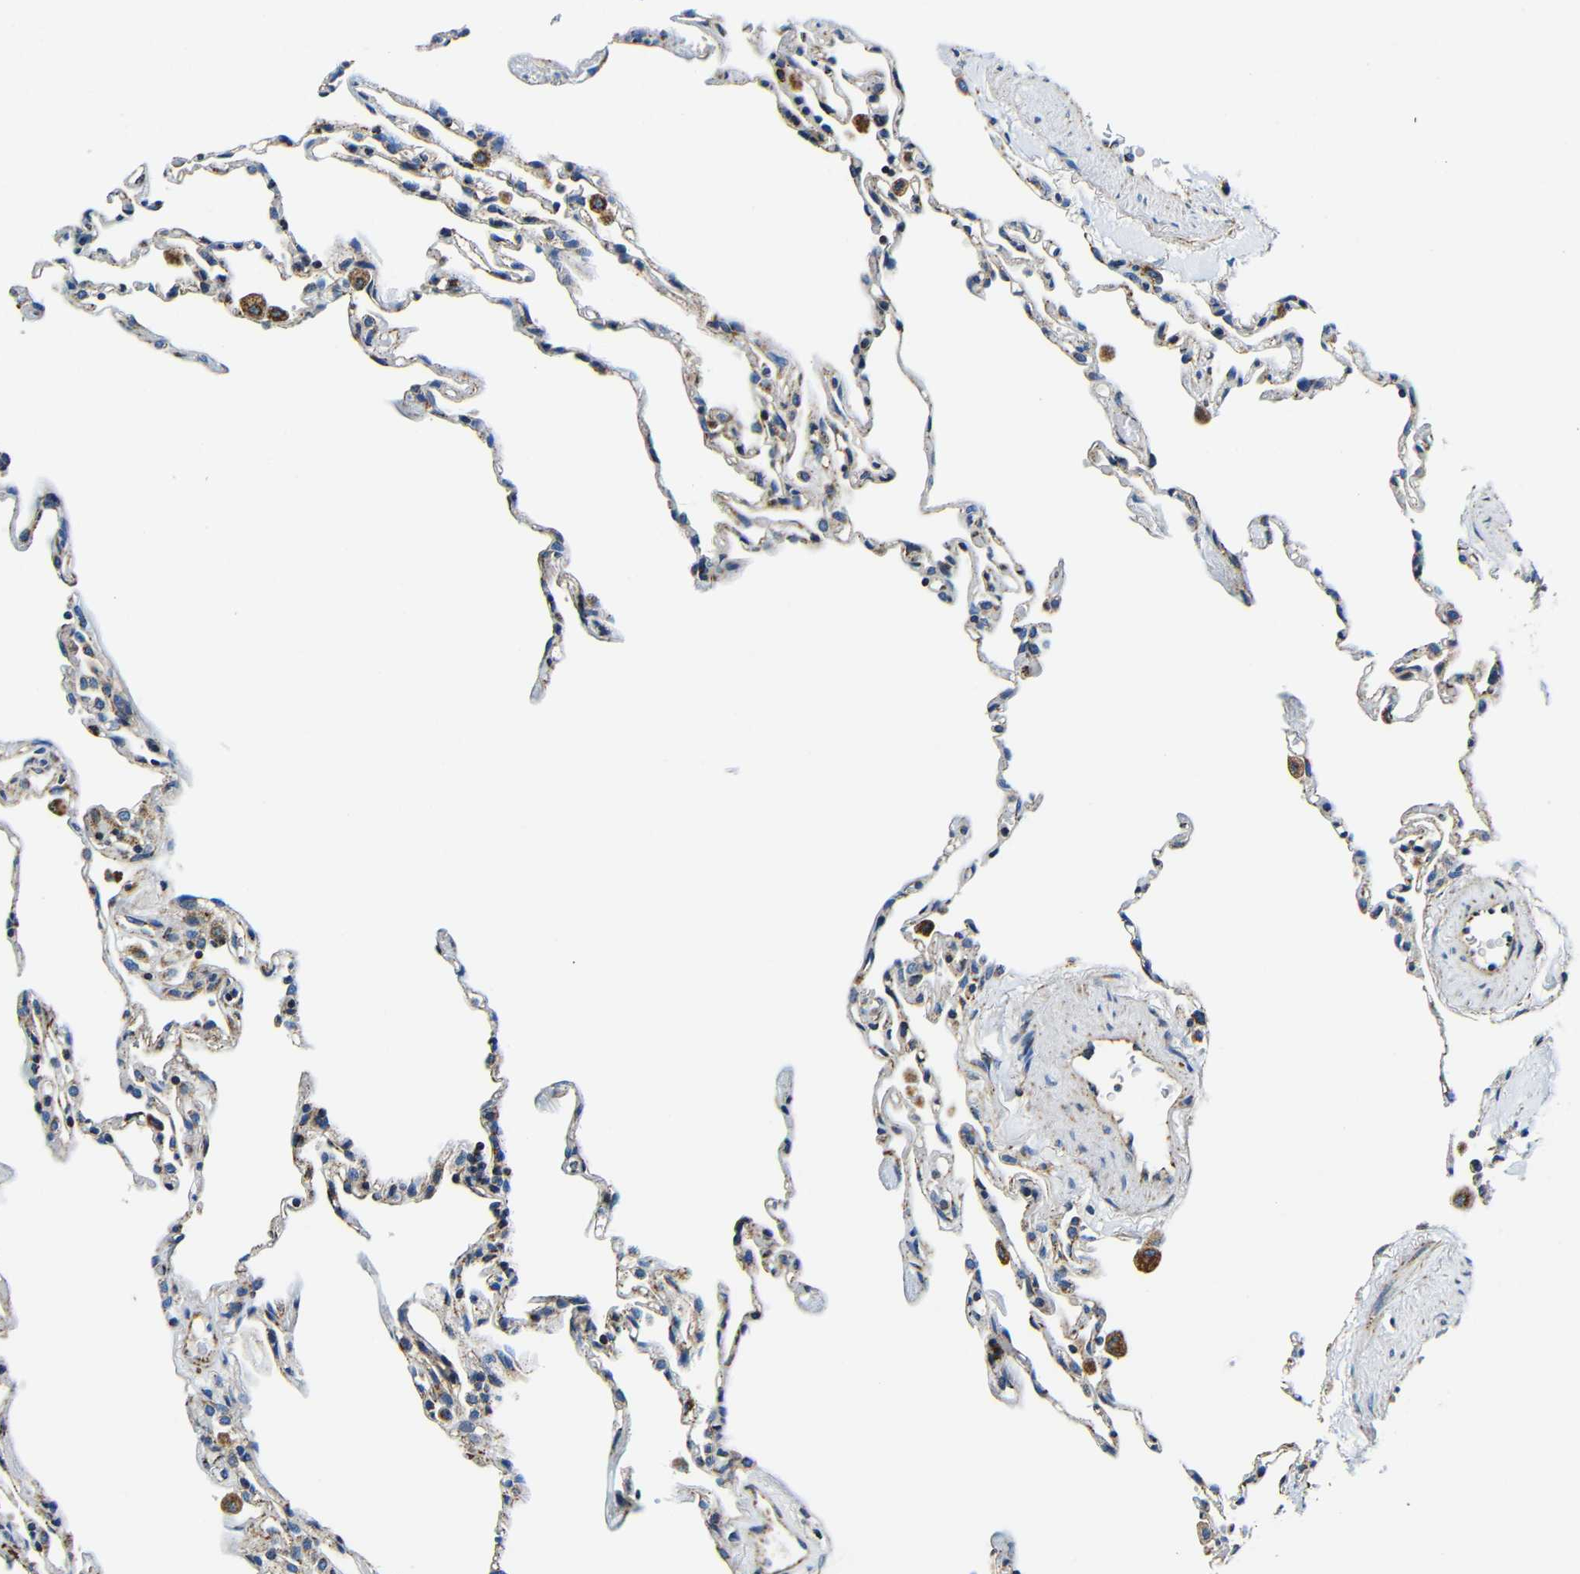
{"staining": {"intensity": "moderate", "quantity": "<25%", "location": "cytoplasmic/membranous"}, "tissue": "lung", "cell_type": "Alveolar cells", "image_type": "normal", "snomed": [{"axis": "morphology", "description": "Normal tissue, NOS"}, {"axis": "topography", "description": "Lung"}], "caption": "Moderate cytoplasmic/membranous expression for a protein is seen in approximately <25% of alveolar cells of unremarkable lung using immunohistochemistry (IHC).", "gene": "GALNT18", "patient": {"sex": "male", "age": 59}}